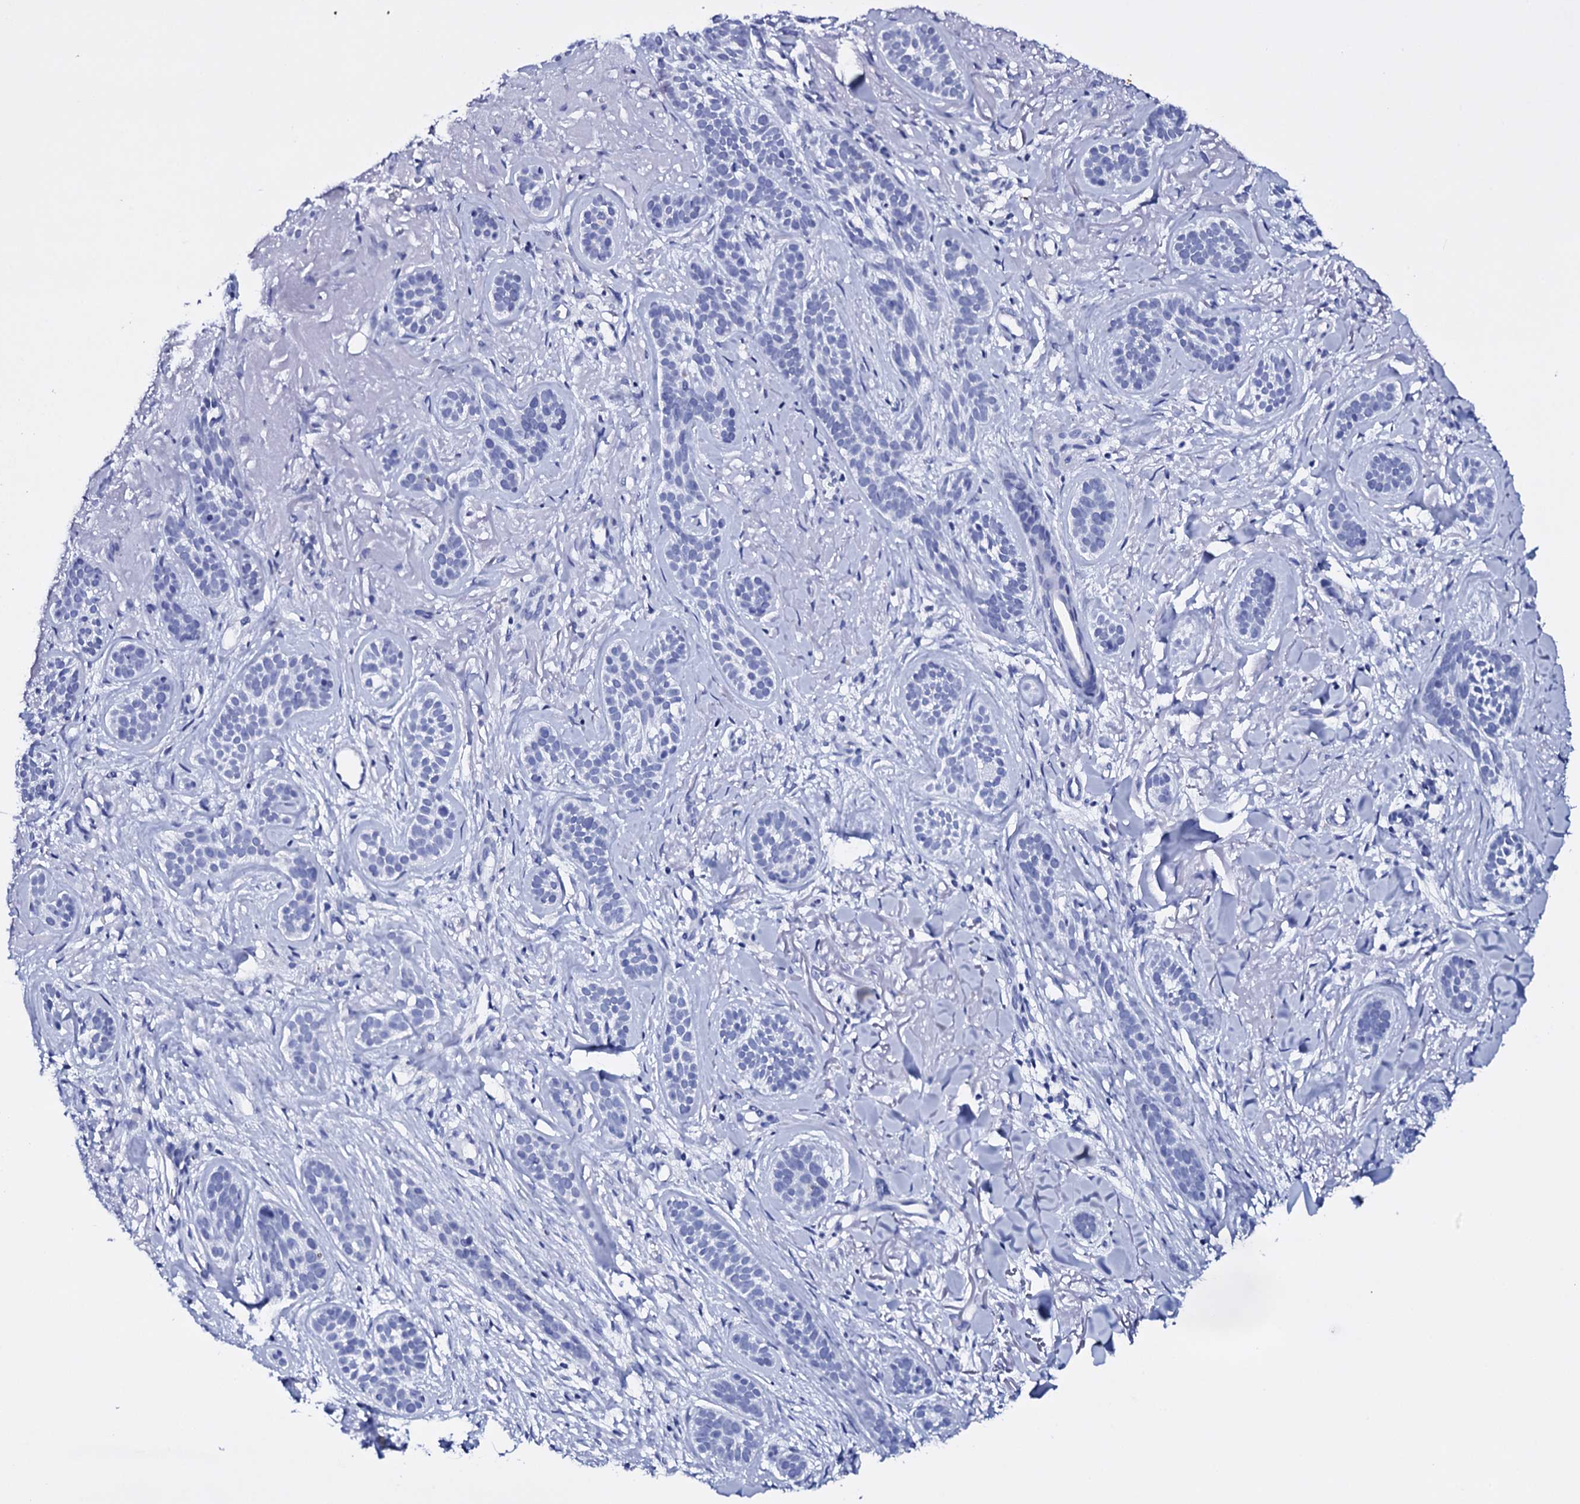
{"staining": {"intensity": "negative", "quantity": "none", "location": "none"}, "tissue": "skin cancer", "cell_type": "Tumor cells", "image_type": "cancer", "snomed": [{"axis": "morphology", "description": "Basal cell carcinoma"}, {"axis": "topography", "description": "Skin"}], "caption": "Tumor cells show no significant staining in skin cancer (basal cell carcinoma).", "gene": "ITPRID2", "patient": {"sex": "male", "age": 71}}